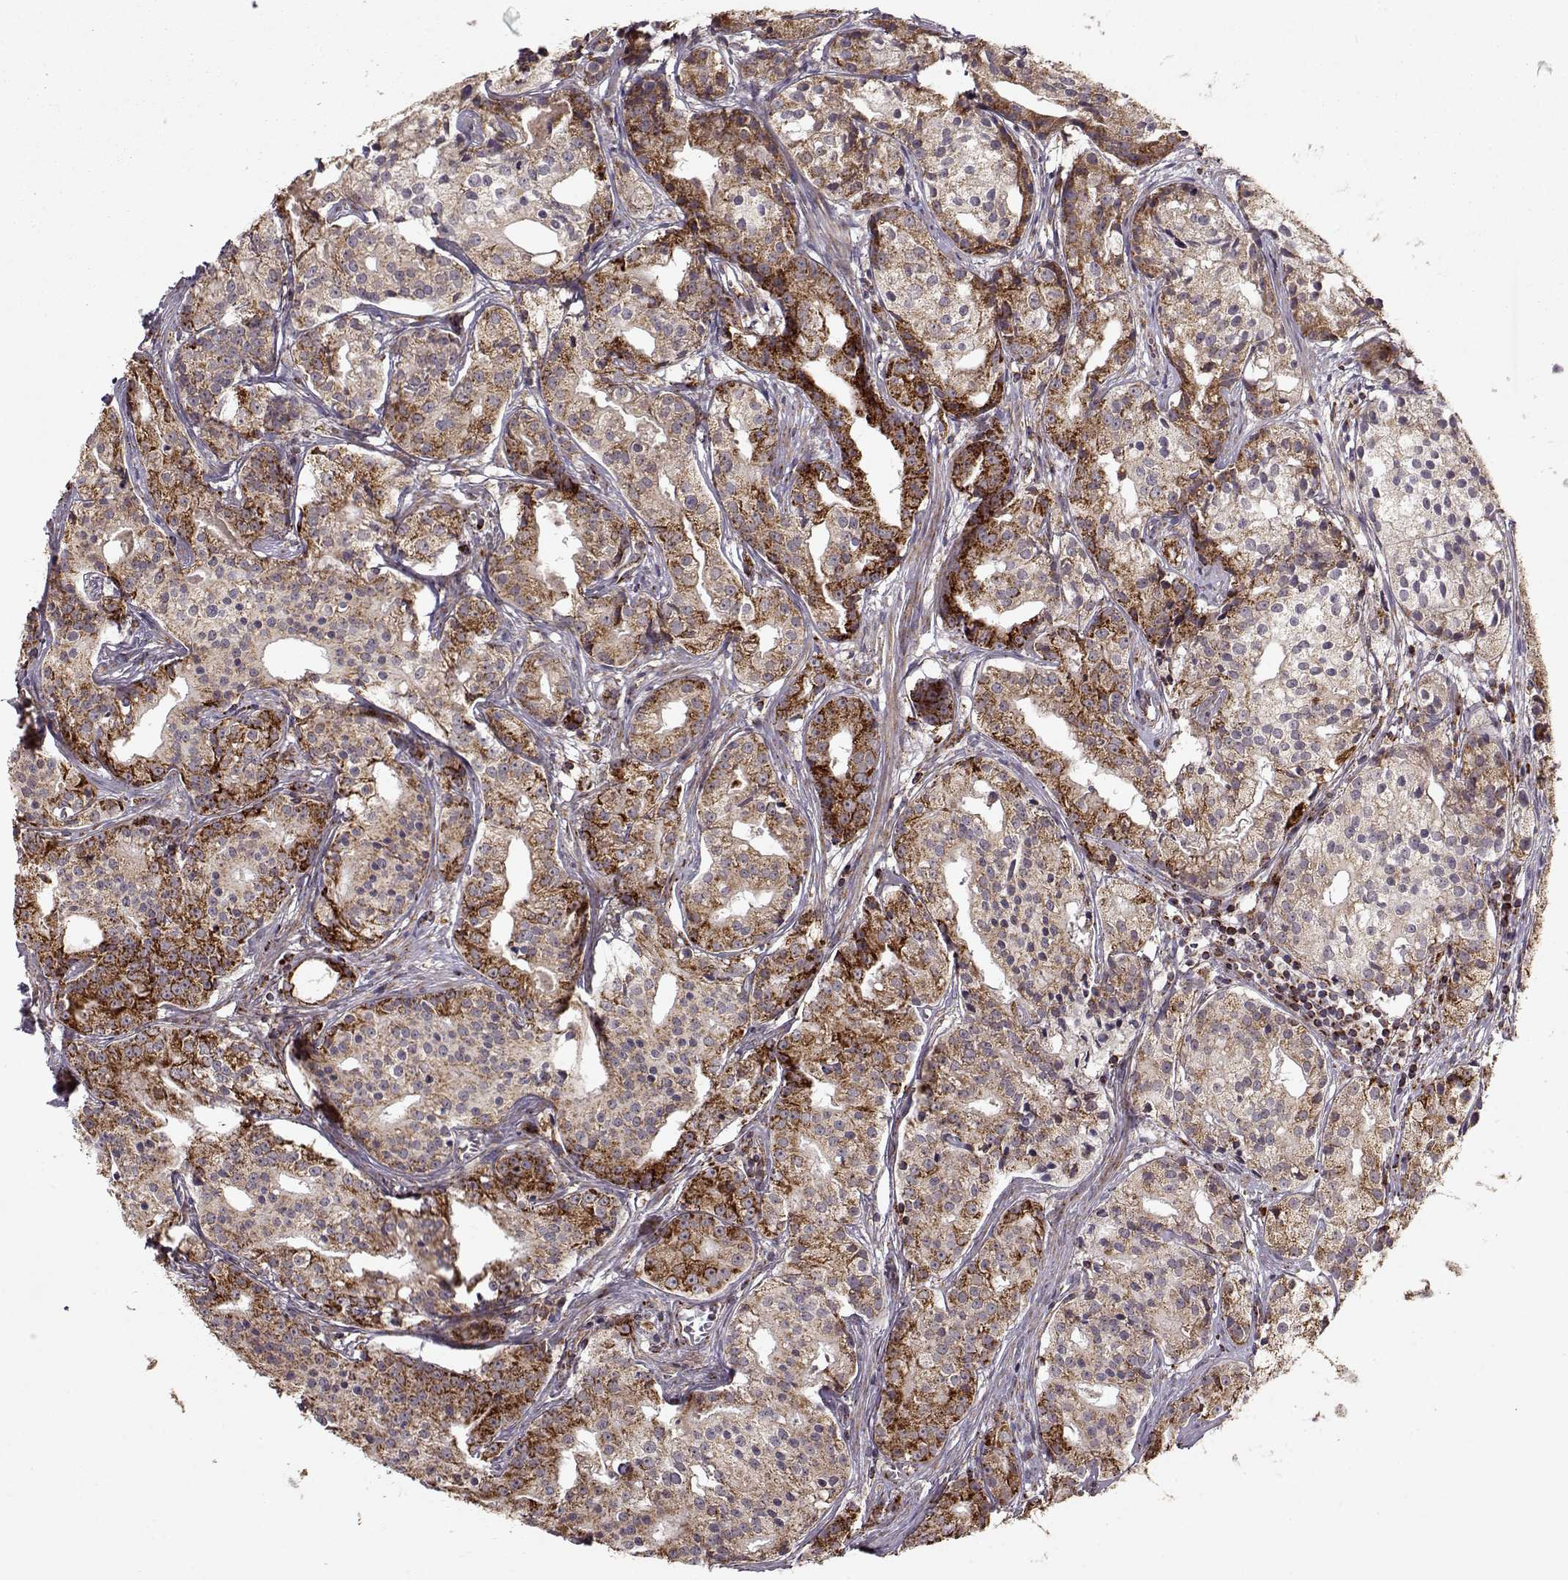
{"staining": {"intensity": "strong", "quantity": ">75%", "location": "cytoplasmic/membranous"}, "tissue": "prostate cancer", "cell_type": "Tumor cells", "image_type": "cancer", "snomed": [{"axis": "morphology", "description": "Adenocarcinoma, Medium grade"}, {"axis": "topography", "description": "Prostate"}], "caption": "Immunohistochemistry micrograph of prostate adenocarcinoma (medium-grade) stained for a protein (brown), which displays high levels of strong cytoplasmic/membranous positivity in approximately >75% of tumor cells.", "gene": "CMTM3", "patient": {"sex": "male", "age": 74}}